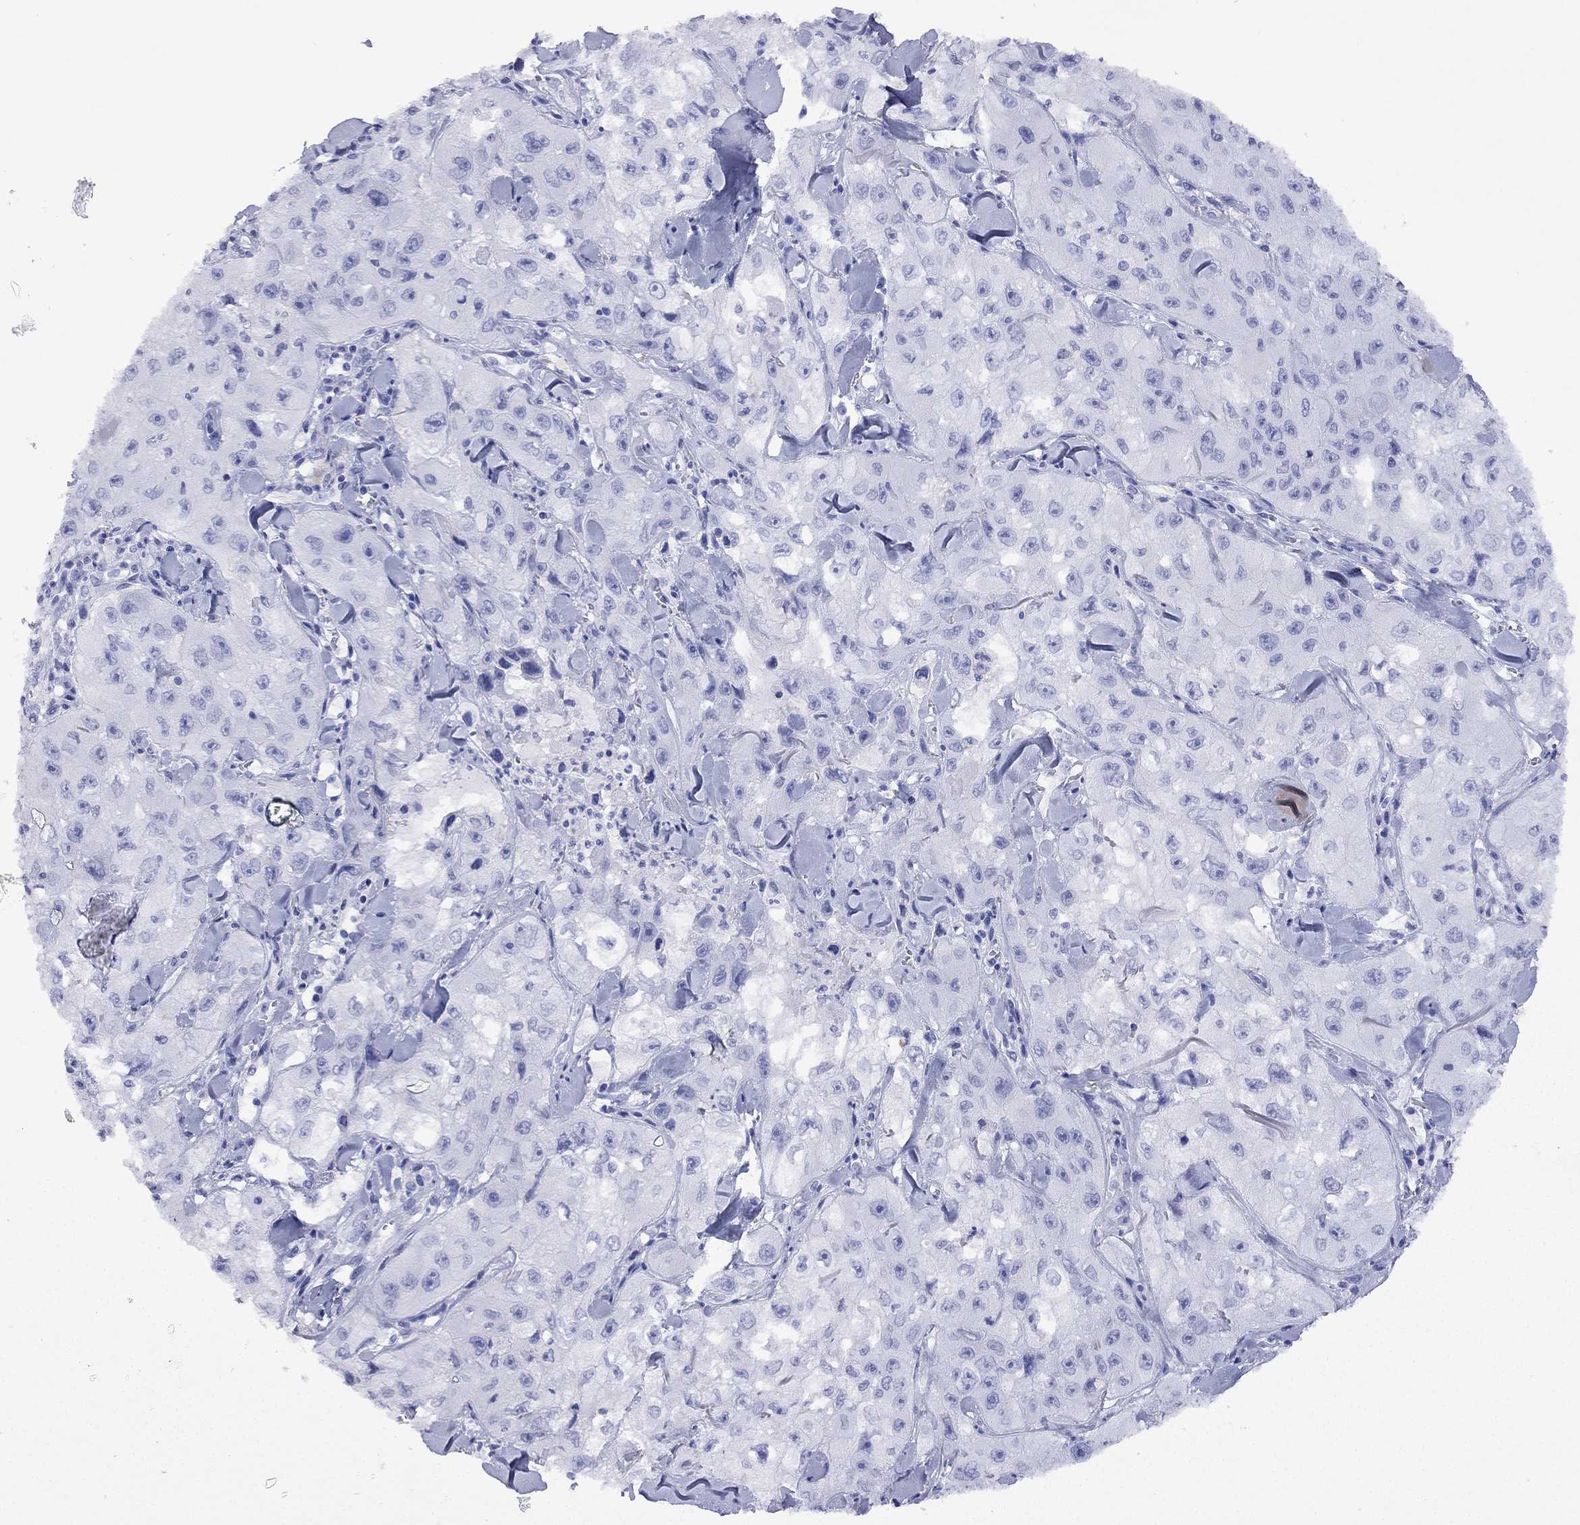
{"staining": {"intensity": "negative", "quantity": "none", "location": "none"}, "tissue": "skin cancer", "cell_type": "Tumor cells", "image_type": "cancer", "snomed": [{"axis": "morphology", "description": "Squamous cell carcinoma, NOS"}, {"axis": "topography", "description": "Skin"}, {"axis": "topography", "description": "Subcutis"}], "caption": "An immunohistochemistry (IHC) image of squamous cell carcinoma (skin) is shown. There is no staining in tumor cells of squamous cell carcinoma (skin).", "gene": "FIGLA", "patient": {"sex": "male", "age": 73}}